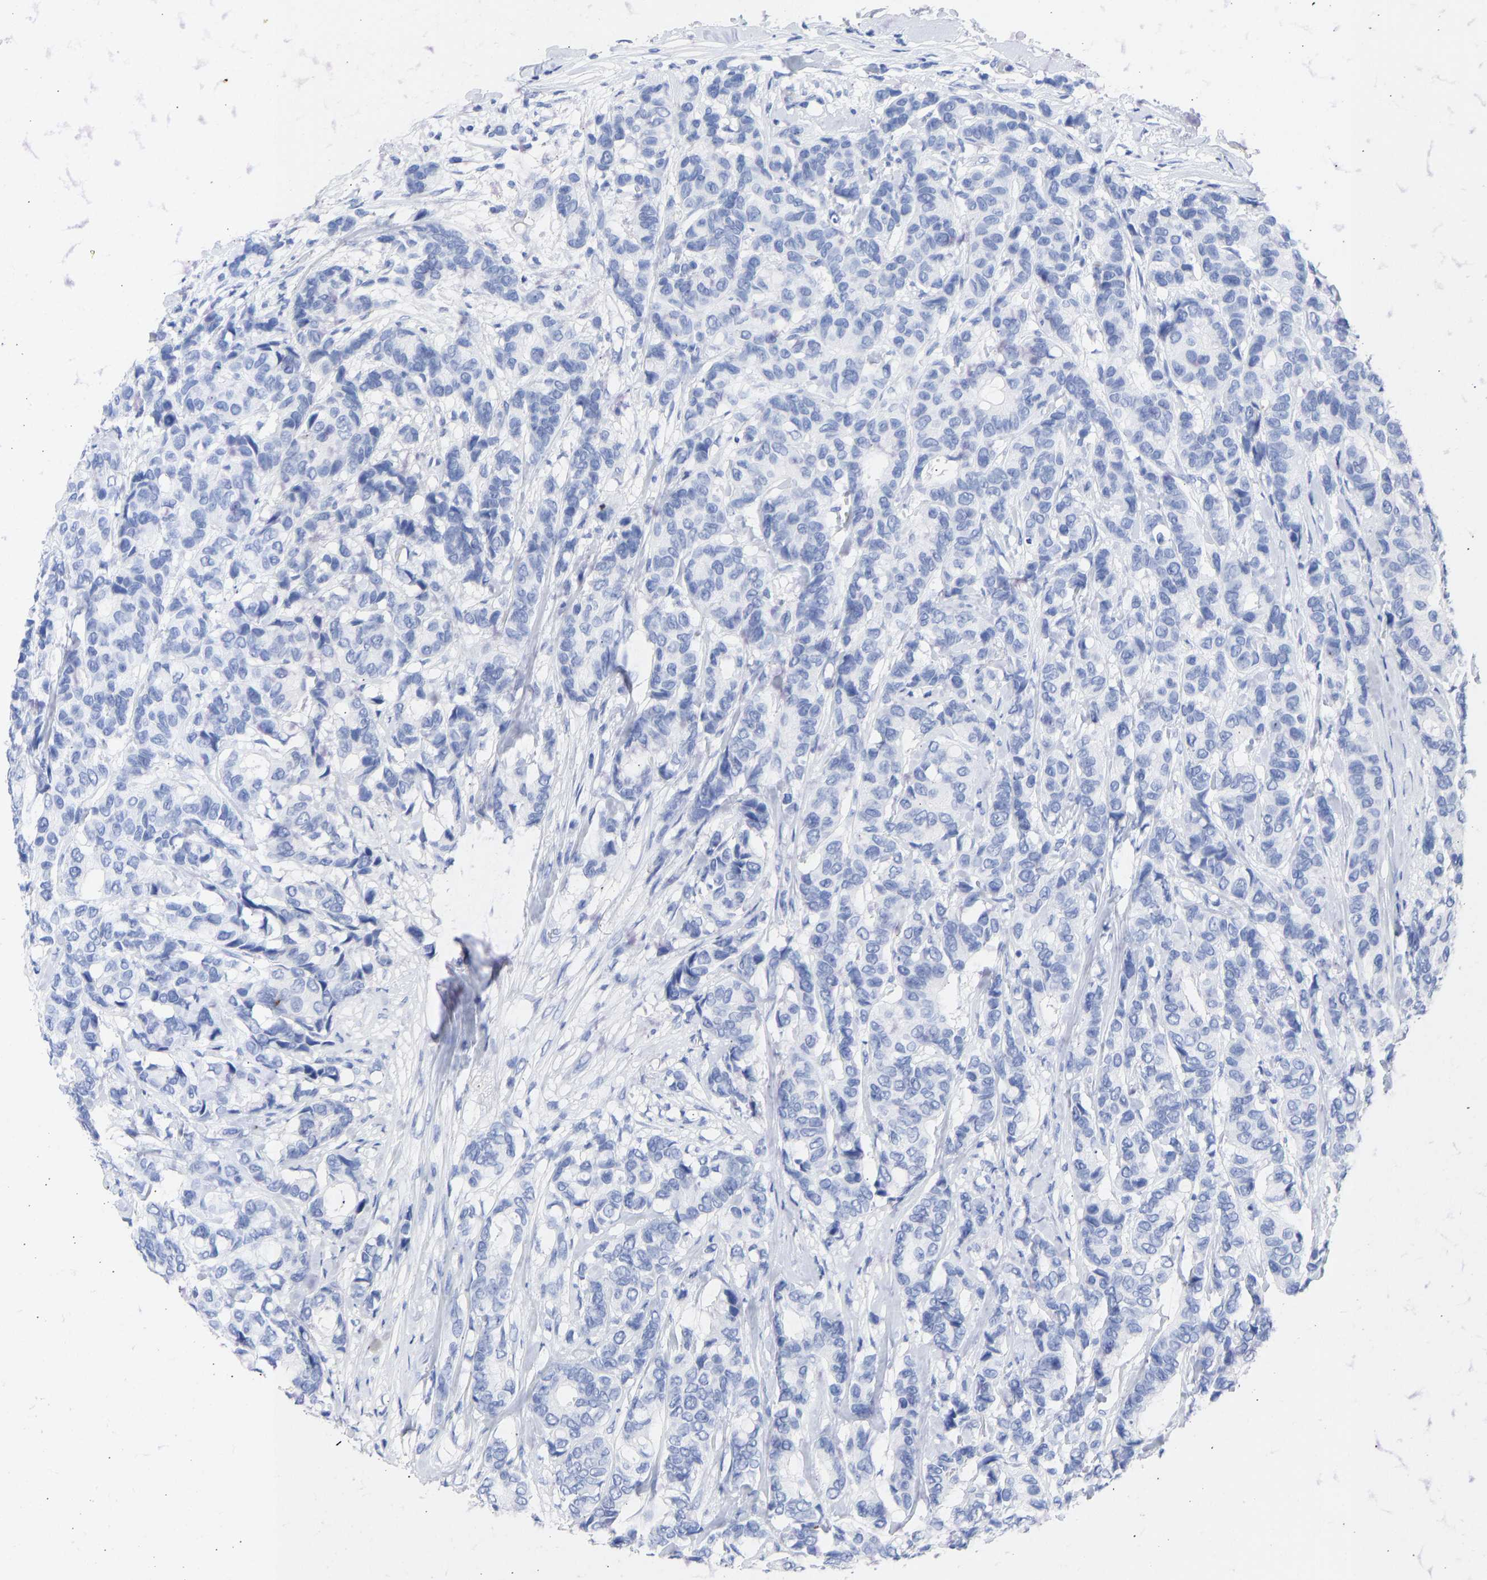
{"staining": {"intensity": "negative", "quantity": "none", "location": "none"}, "tissue": "breast cancer", "cell_type": "Tumor cells", "image_type": "cancer", "snomed": [{"axis": "morphology", "description": "Duct carcinoma"}, {"axis": "topography", "description": "Breast"}], "caption": "This is an immunohistochemistry (IHC) histopathology image of human breast cancer. There is no staining in tumor cells.", "gene": "KRT1", "patient": {"sex": "female", "age": 87}}